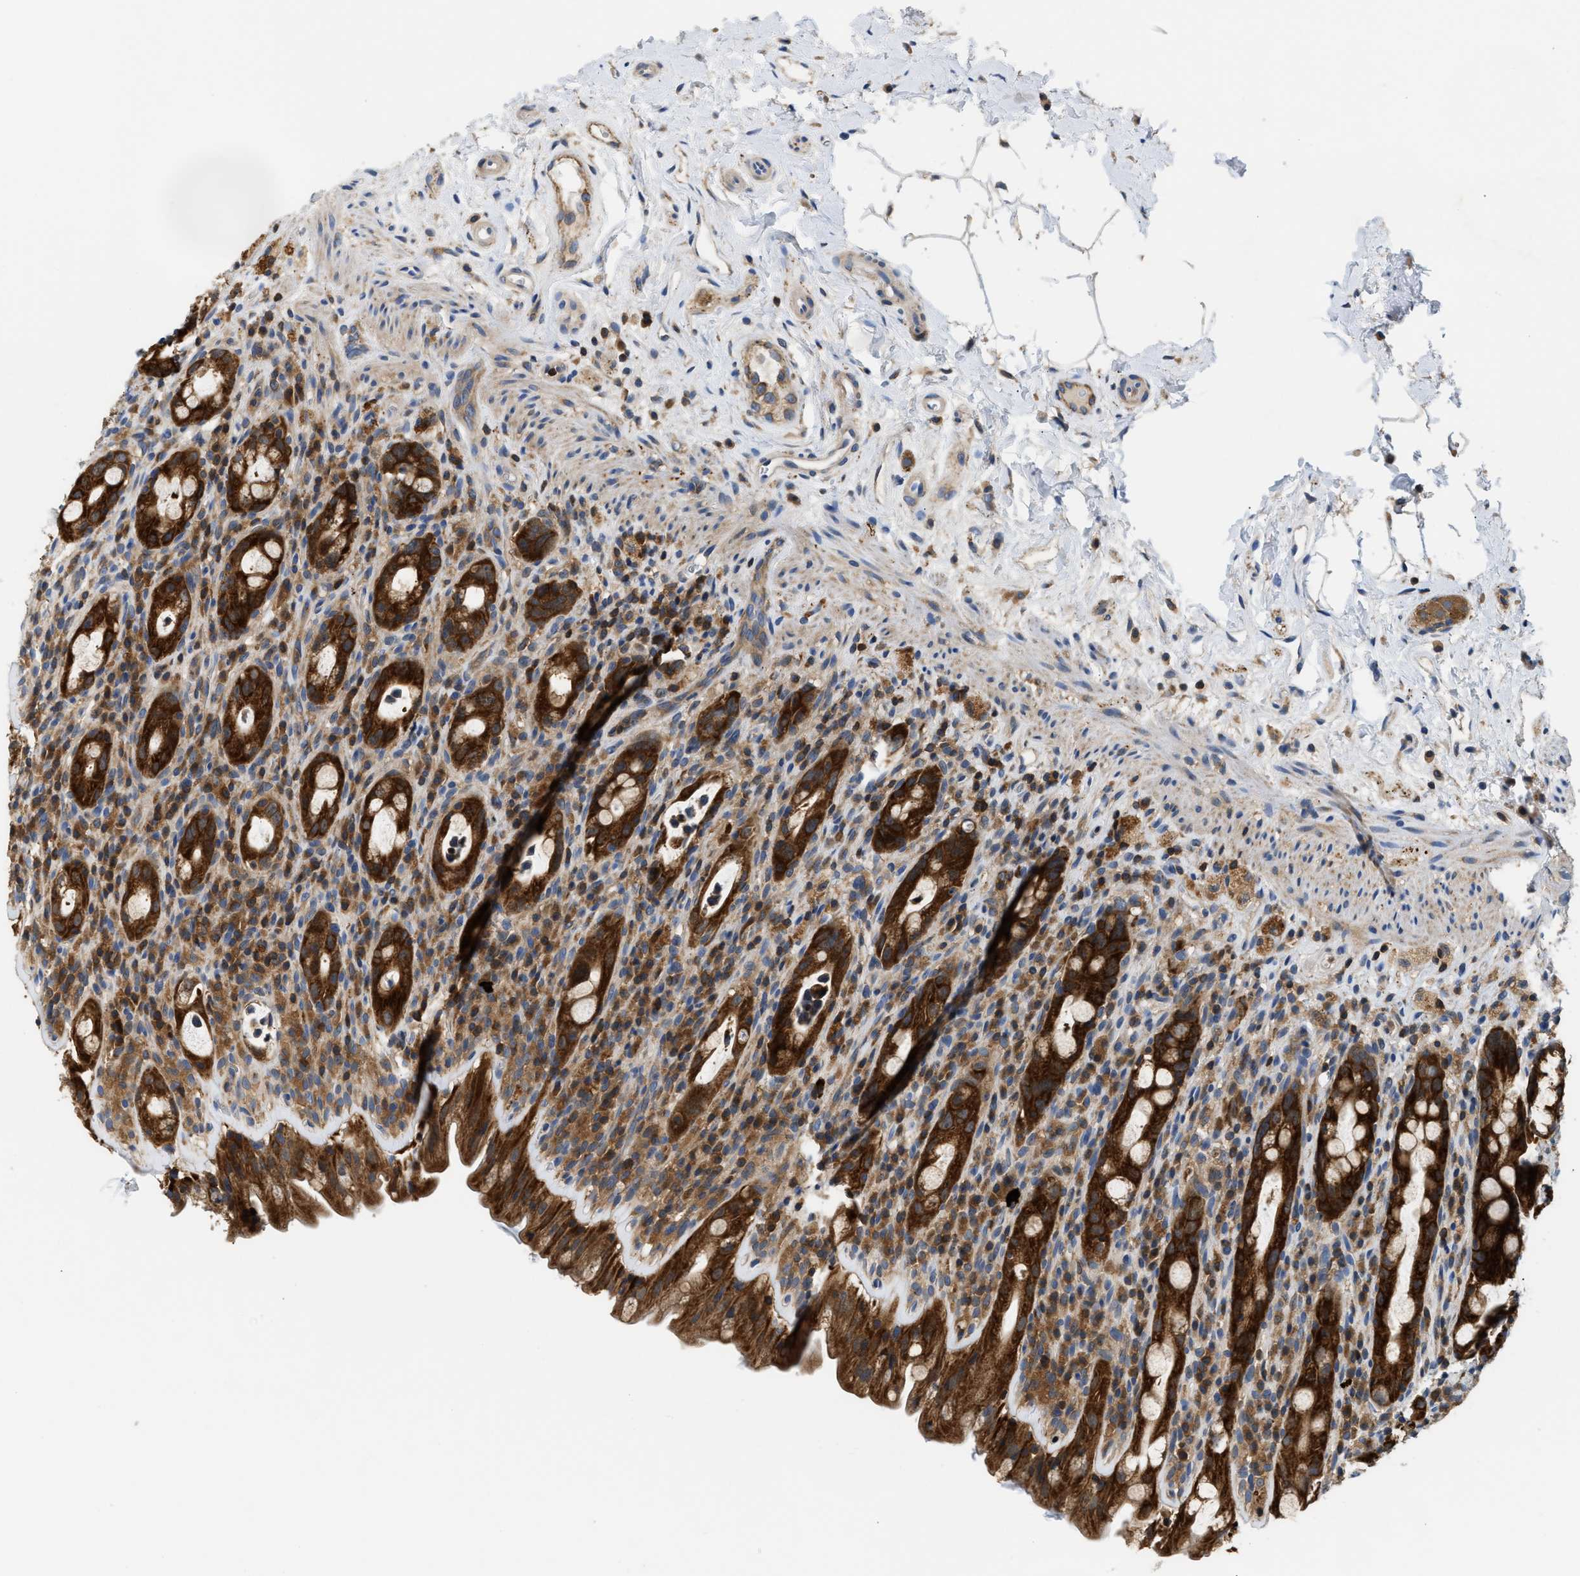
{"staining": {"intensity": "strong", "quantity": ">75%", "location": "cytoplasmic/membranous"}, "tissue": "rectum", "cell_type": "Glandular cells", "image_type": "normal", "snomed": [{"axis": "morphology", "description": "Normal tissue, NOS"}, {"axis": "topography", "description": "Rectum"}], "caption": "Immunohistochemistry (IHC) image of unremarkable human rectum stained for a protein (brown), which reveals high levels of strong cytoplasmic/membranous staining in about >75% of glandular cells.", "gene": "CCM2", "patient": {"sex": "male", "age": 44}}